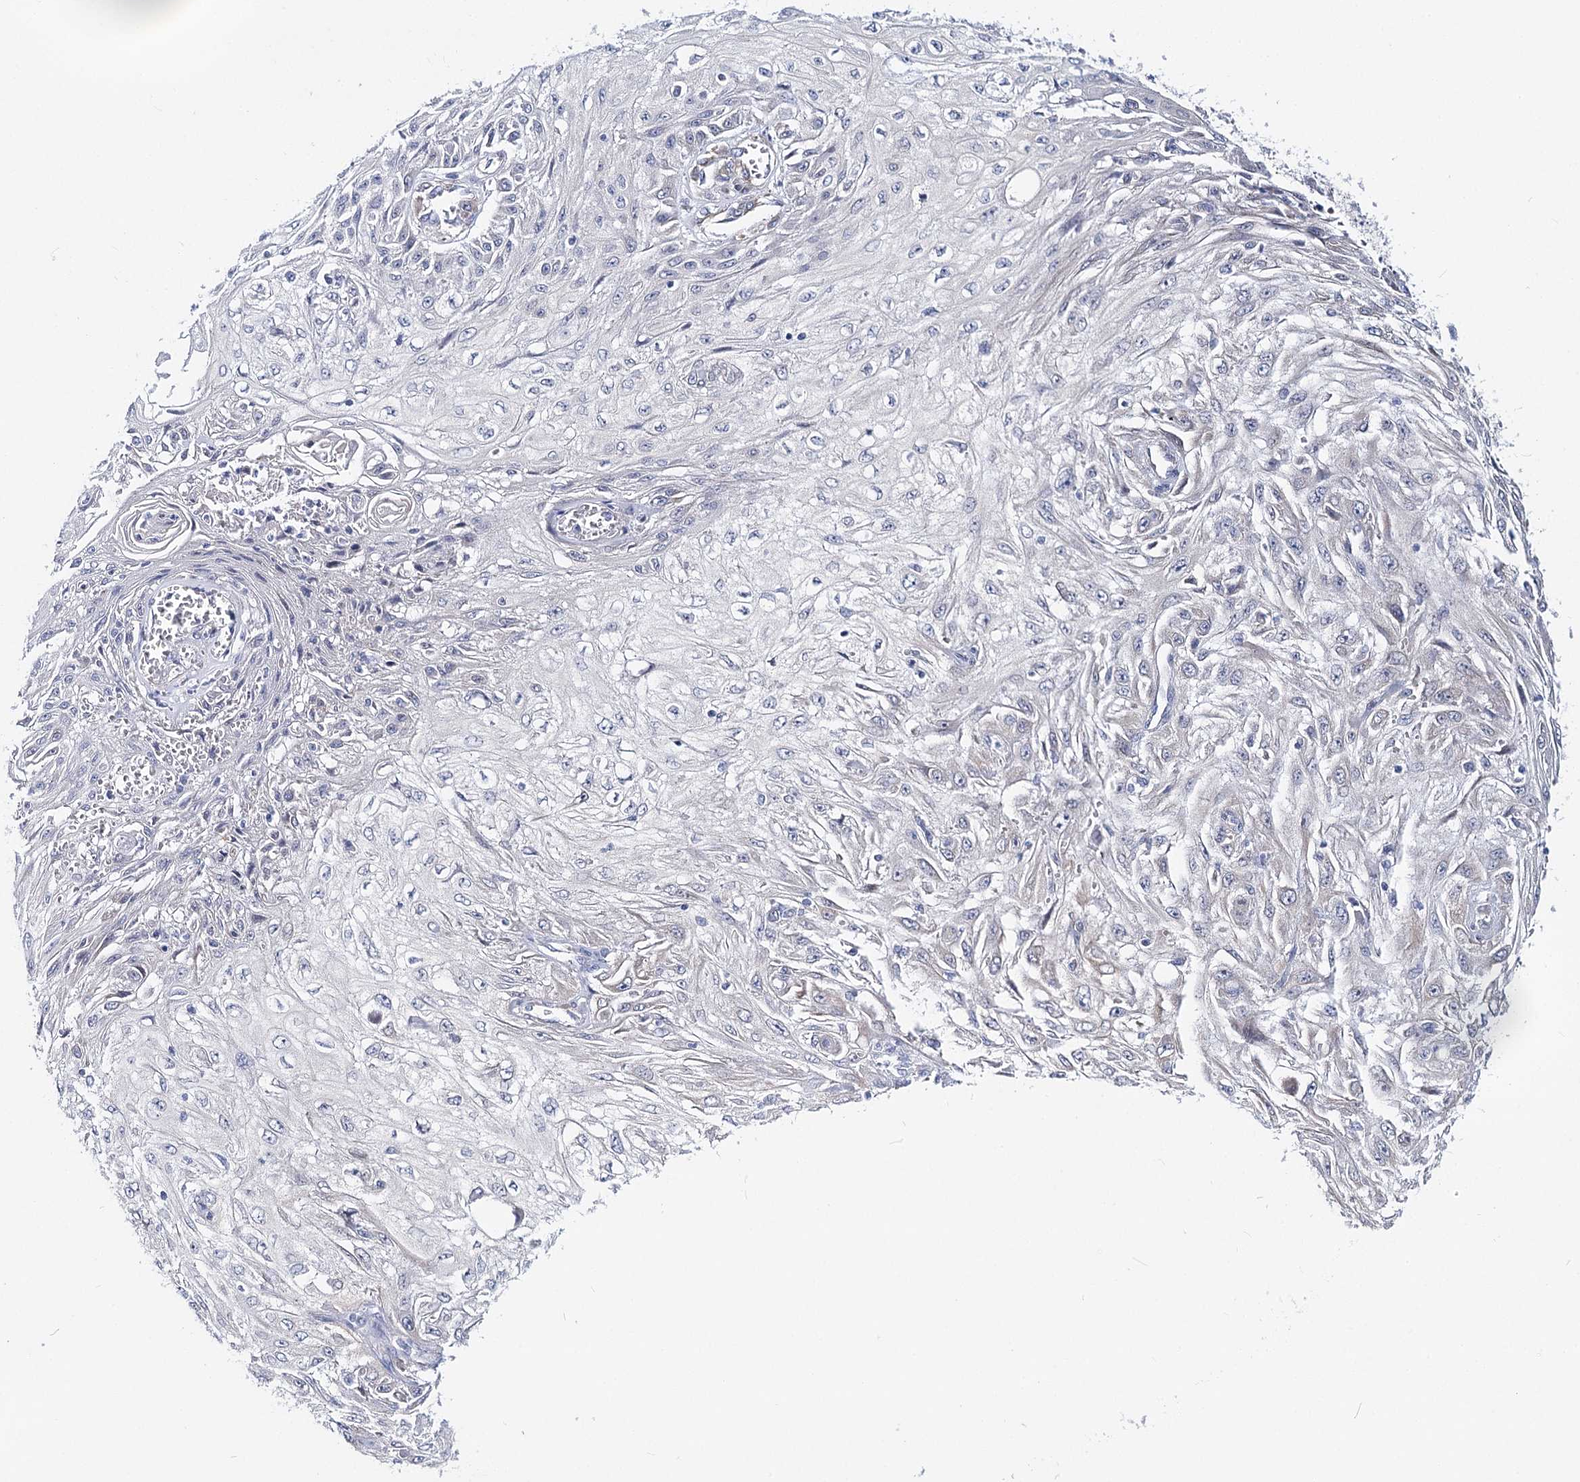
{"staining": {"intensity": "negative", "quantity": "none", "location": "none"}, "tissue": "skin cancer", "cell_type": "Tumor cells", "image_type": "cancer", "snomed": [{"axis": "morphology", "description": "Squamous cell carcinoma, NOS"}, {"axis": "topography", "description": "Skin"}], "caption": "Micrograph shows no protein staining in tumor cells of skin cancer (squamous cell carcinoma) tissue.", "gene": "TEX12", "patient": {"sex": "male", "age": 75}}